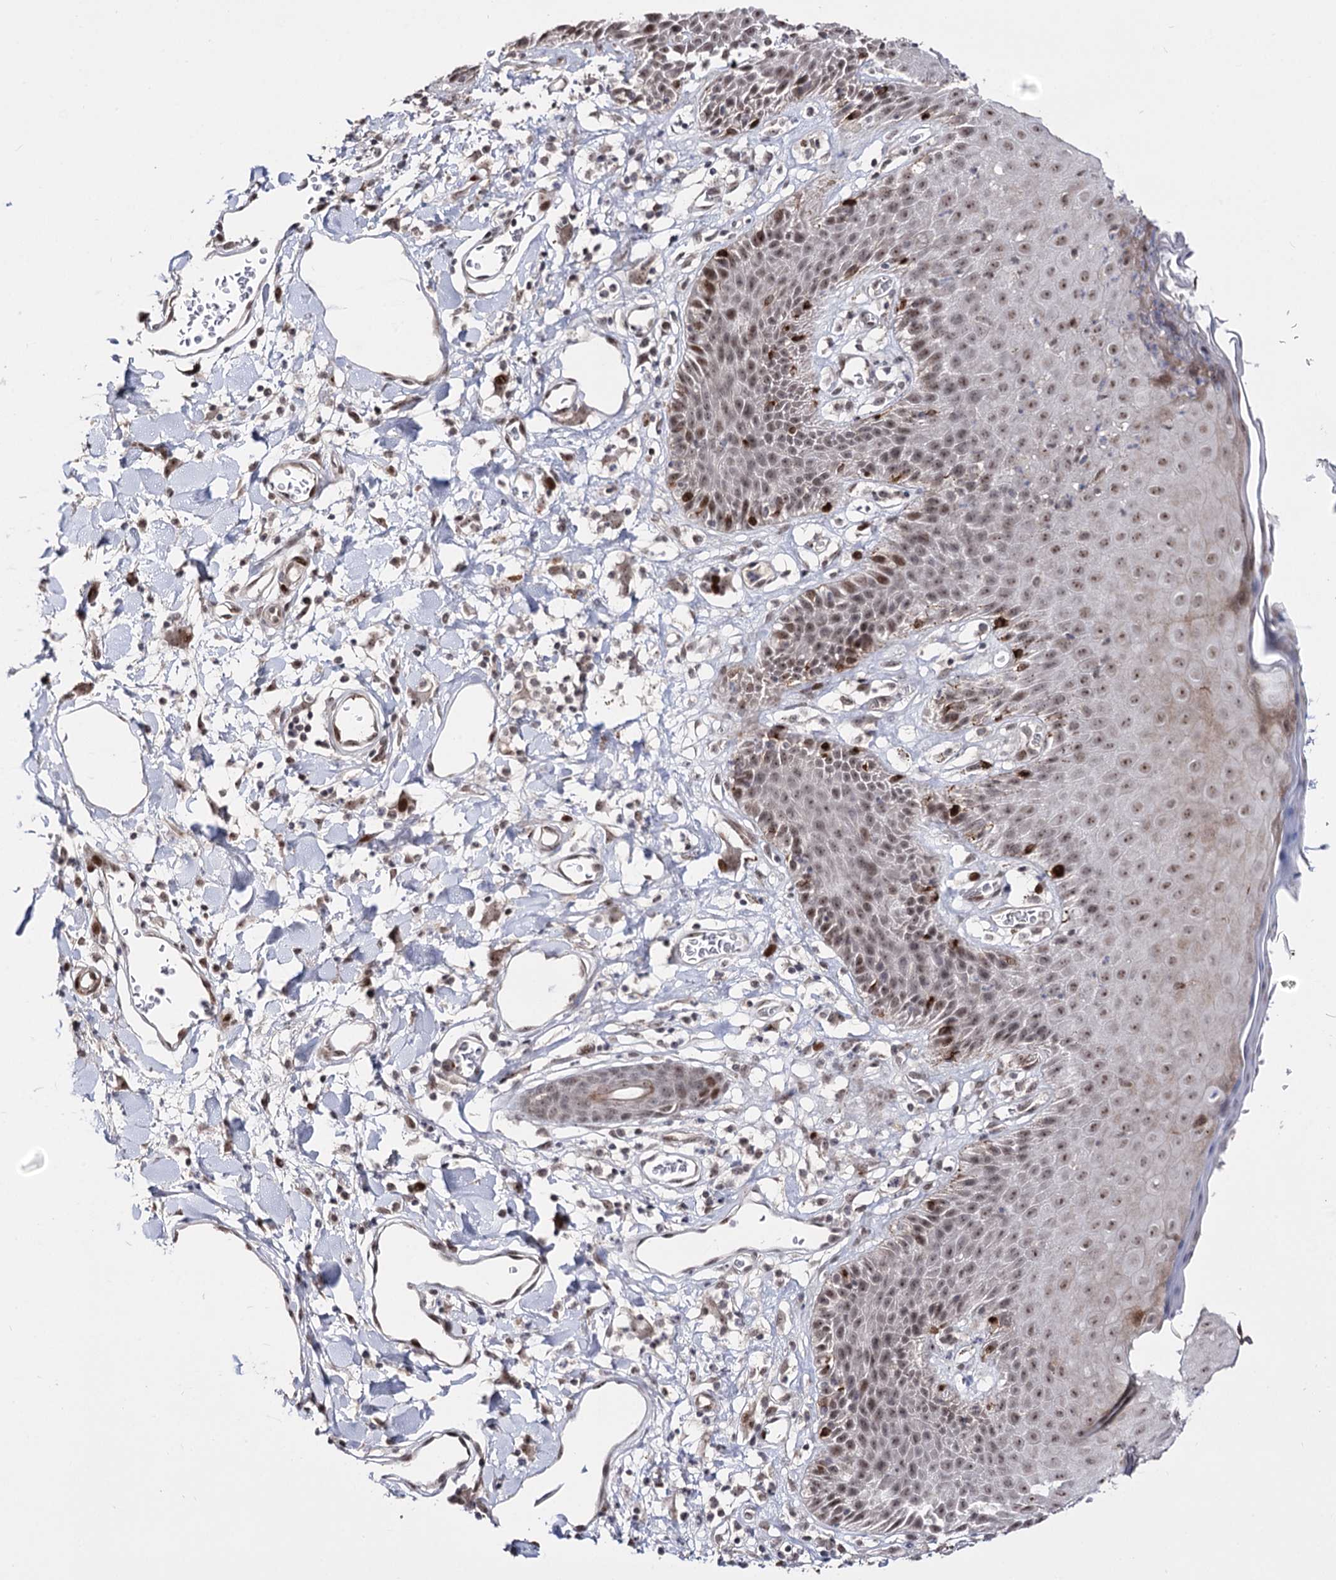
{"staining": {"intensity": "moderate", "quantity": ">75%", "location": "nuclear"}, "tissue": "skin", "cell_type": "Epidermal cells", "image_type": "normal", "snomed": [{"axis": "morphology", "description": "Normal tissue, NOS"}, {"axis": "topography", "description": "Vulva"}], "caption": "Approximately >75% of epidermal cells in unremarkable human skin demonstrate moderate nuclear protein expression as visualized by brown immunohistochemical staining.", "gene": "STOX1", "patient": {"sex": "female", "age": 68}}